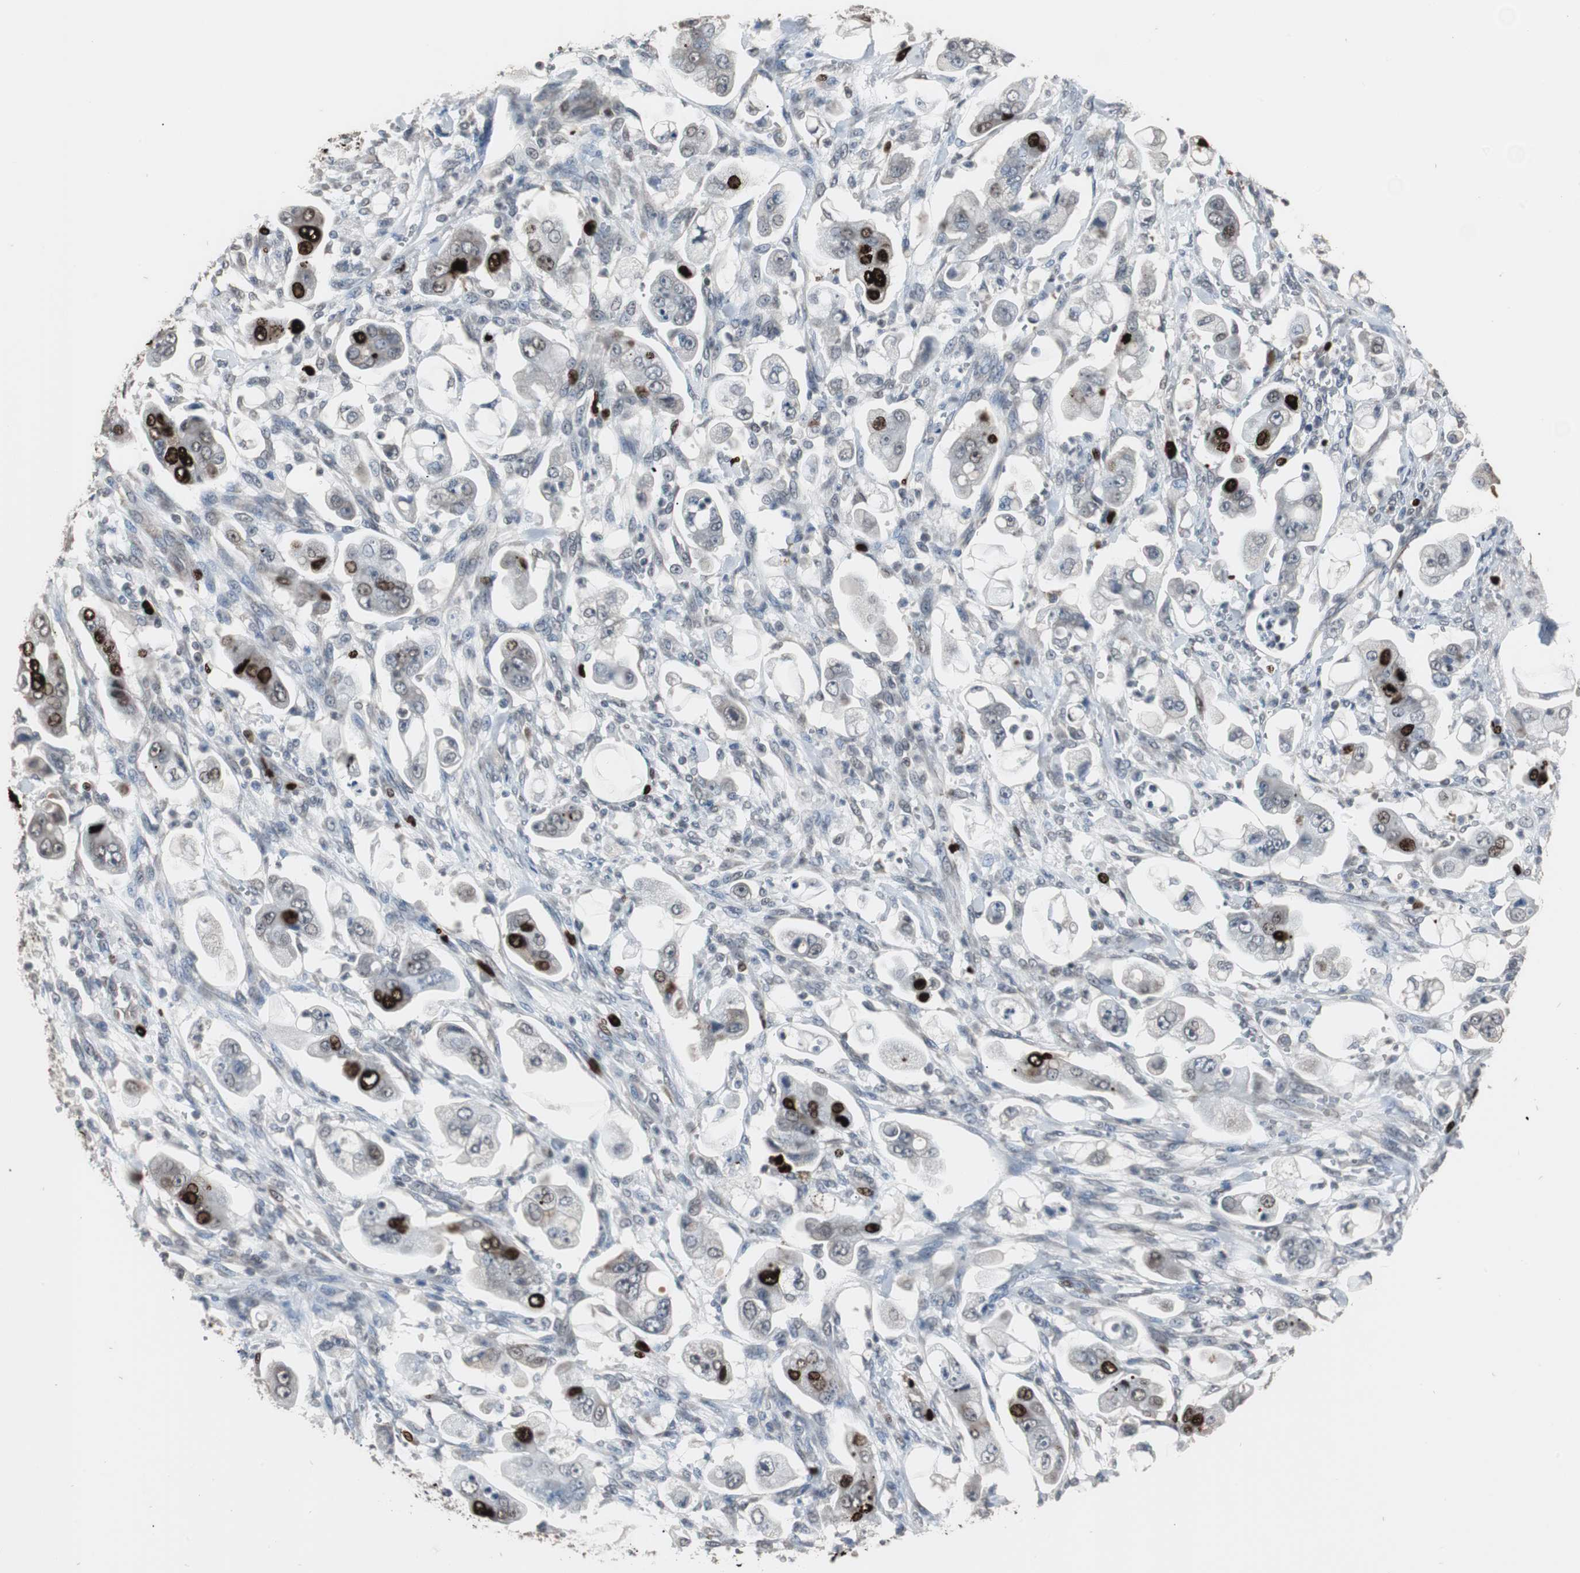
{"staining": {"intensity": "strong", "quantity": "<25%", "location": "nuclear"}, "tissue": "stomach cancer", "cell_type": "Tumor cells", "image_type": "cancer", "snomed": [{"axis": "morphology", "description": "Adenocarcinoma, NOS"}, {"axis": "topography", "description": "Stomach"}], "caption": "Immunohistochemical staining of human stomach adenocarcinoma reveals medium levels of strong nuclear staining in about <25% of tumor cells. Immunohistochemistry stains the protein in brown and the nuclei are stained blue.", "gene": "TOP2A", "patient": {"sex": "male", "age": 62}}